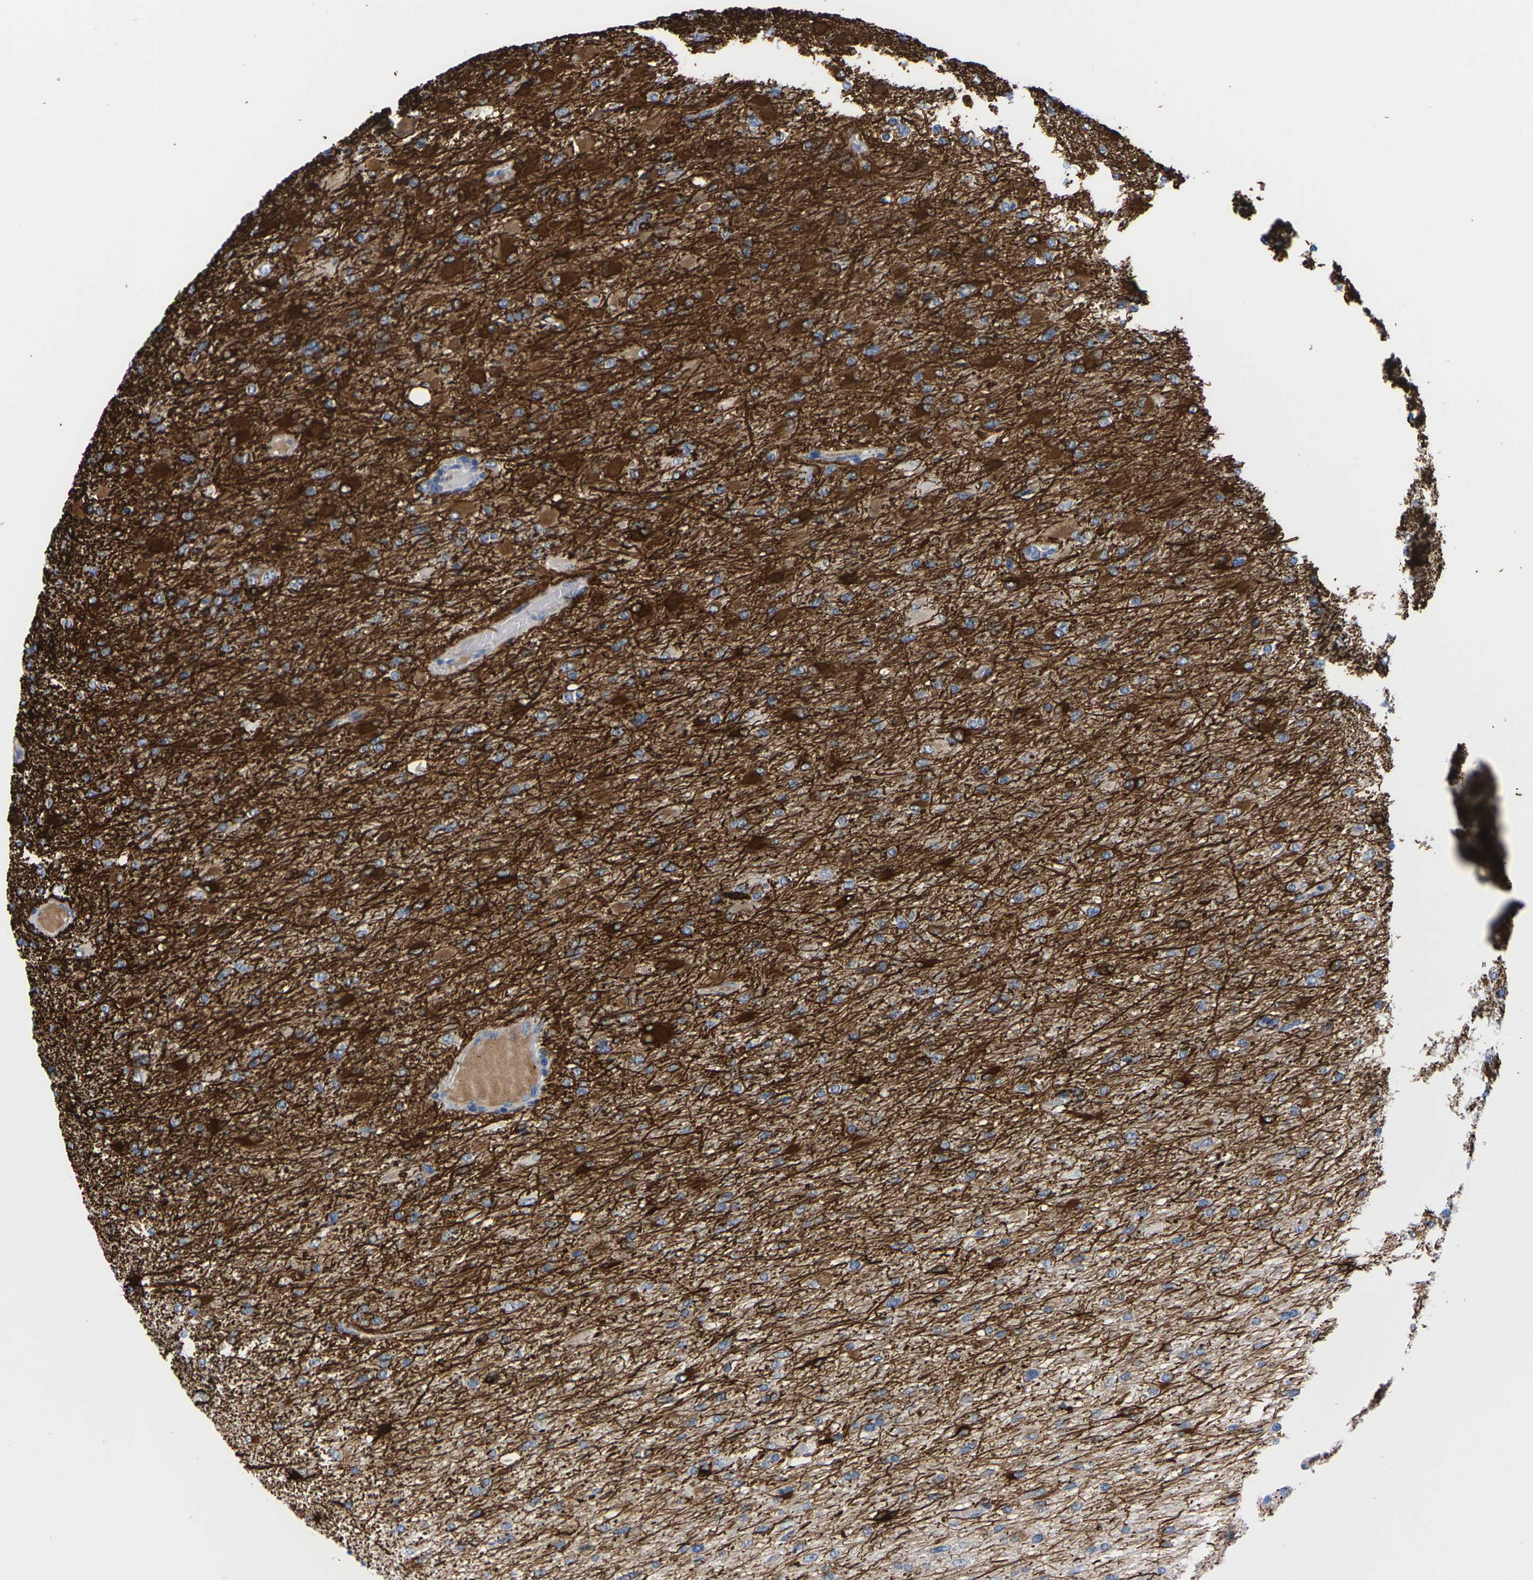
{"staining": {"intensity": "strong", "quantity": "25%-75%", "location": "cytoplasmic/membranous"}, "tissue": "glioma", "cell_type": "Tumor cells", "image_type": "cancer", "snomed": [{"axis": "morphology", "description": "Glioma, malignant, High grade"}, {"axis": "topography", "description": "Cerebral cortex"}], "caption": "Human high-grade glioma (malignant) stained with a protein marker demonstrates strong staining in tumor cells.", "gene": "FAM210A", "patient": {"sex": "female", "age": 36}}